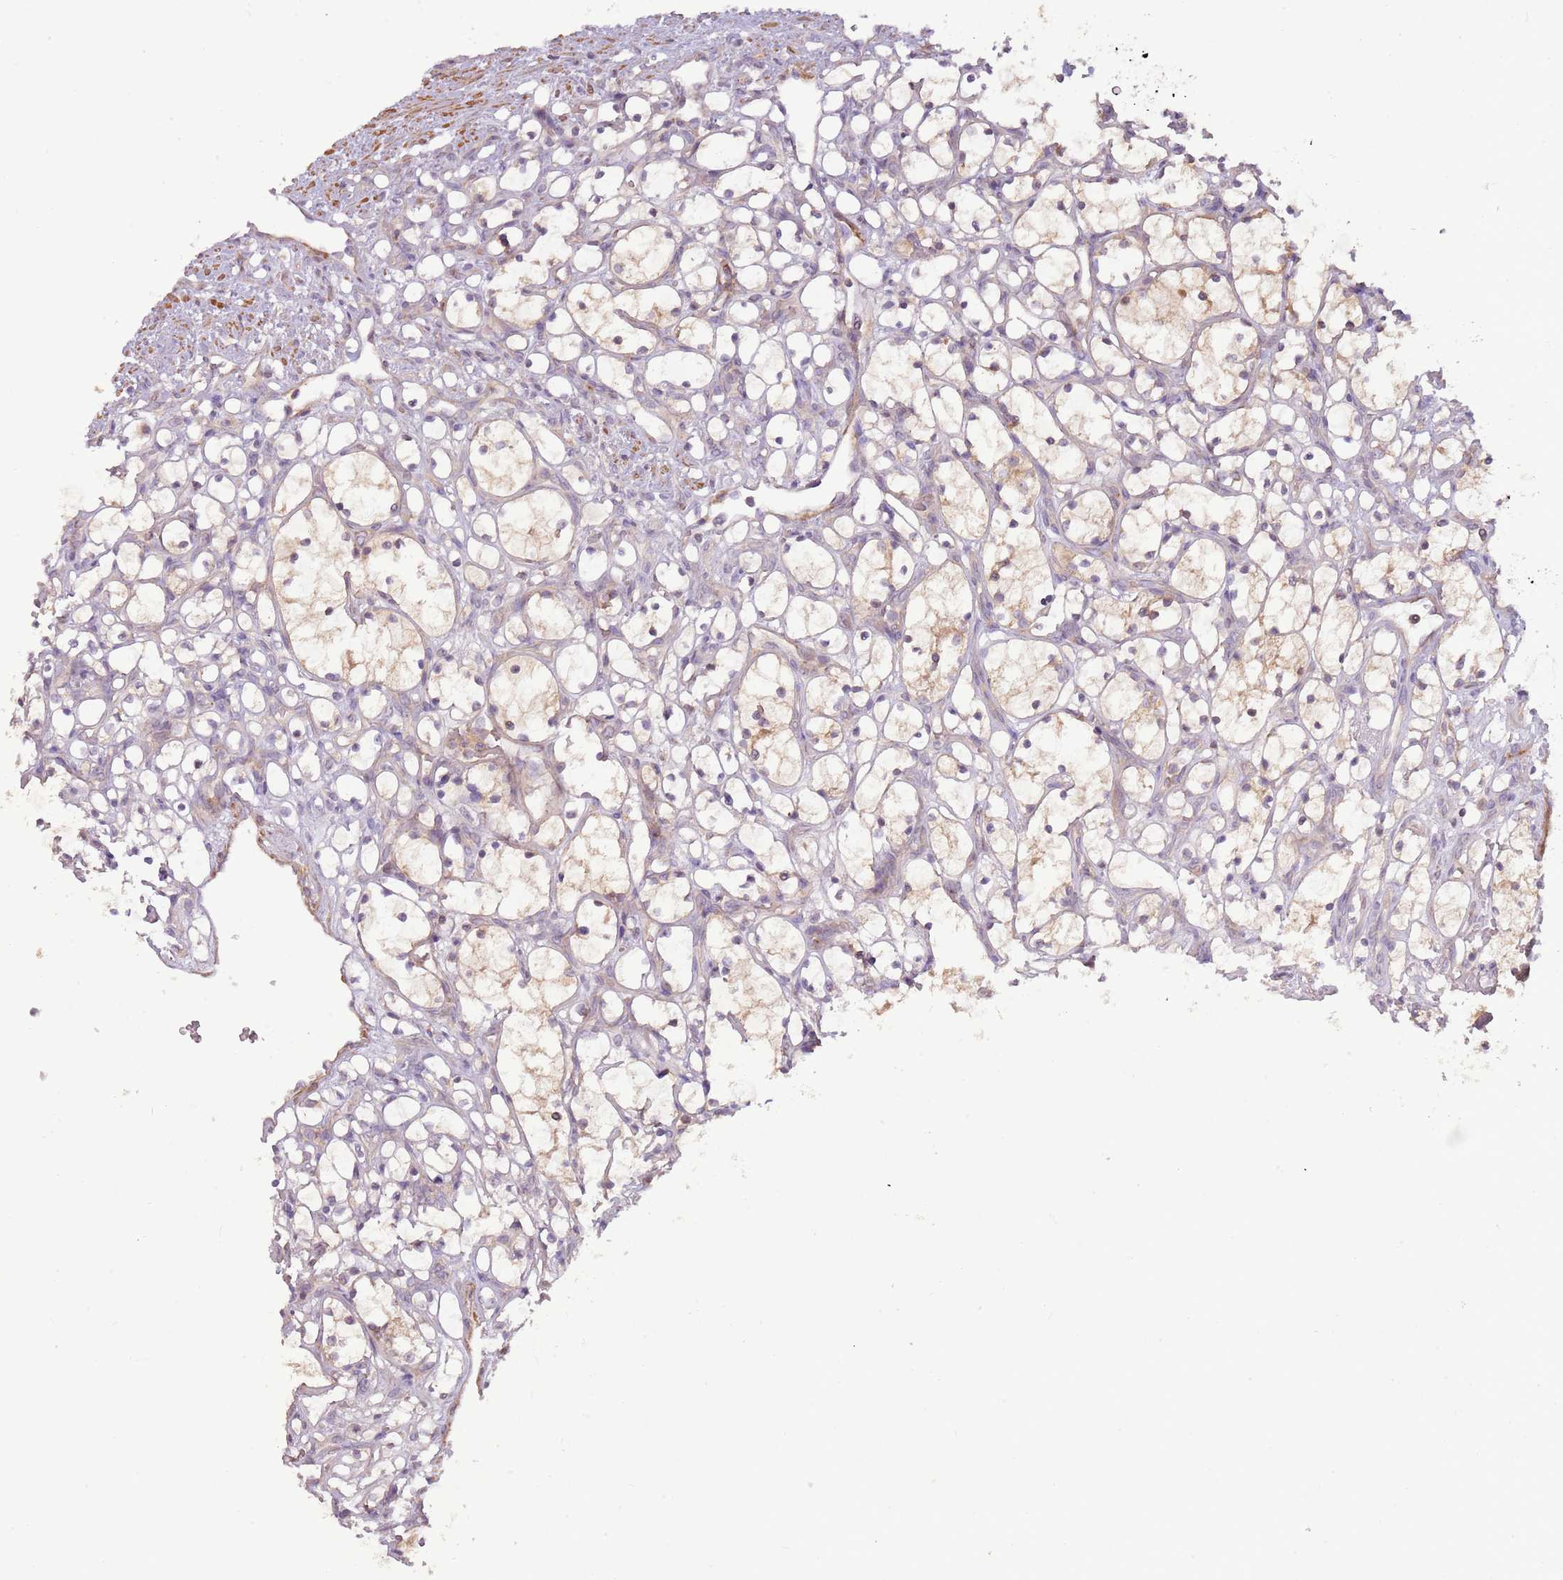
{"staining": {"intensity": "weak", "quantity": "<25%", "location": "cytoplasmic/membranous"}, "tissue": "renal cancer", "cell_type": "Tumor cells", "image_type": "cancer", "snomed": [{"axis": "morphology", "description": "Adenocarcinoma, NOS"}, {"axis": "topography", "description": "Kidney"}], "caption": "Protein analysis of renal cancer reveals no significant expression in tumor cells.", "gene": "DTD2", "patient": {"sex": "female", "age": 69}}